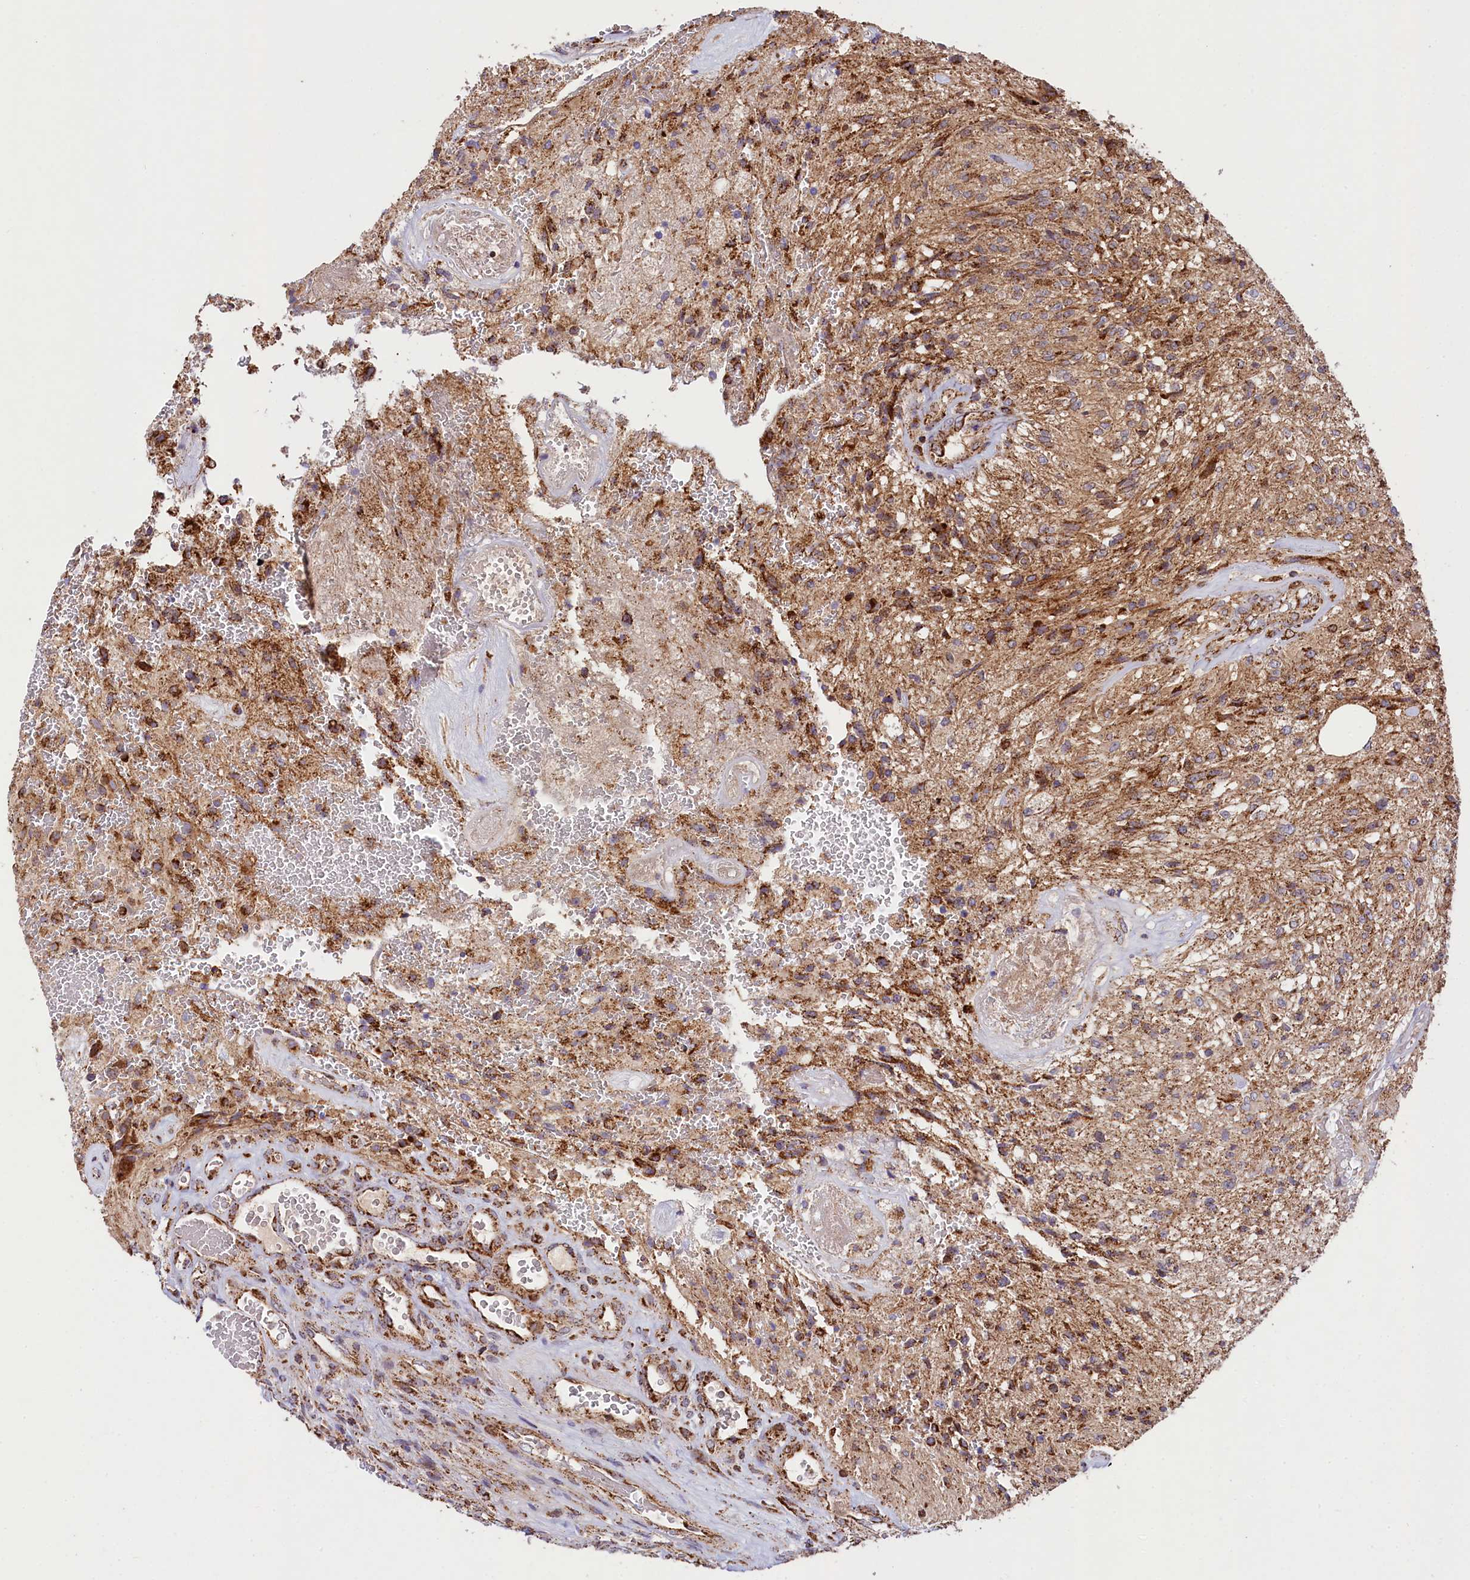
{"staining": {"intensity": "moderate", "quantity": ">75%", "location": "cytoplasmic/membranous"}, "tissue": "glioma", "cell_type": "Tumor cells", "image_type": "cancer", "snomed": [{"axis": "morphology", "description": "Glioma, malignant, High grade"}, {"axis": "topography", "description": "Brain"}], "caption": "Protein analysis of glioma tissue reveals moderate cytoplasmic/membranous positivity in approximately >75% of tumor cells.", "gene": "CLYBL", "patient": {"sex": "male", "age": 56}}